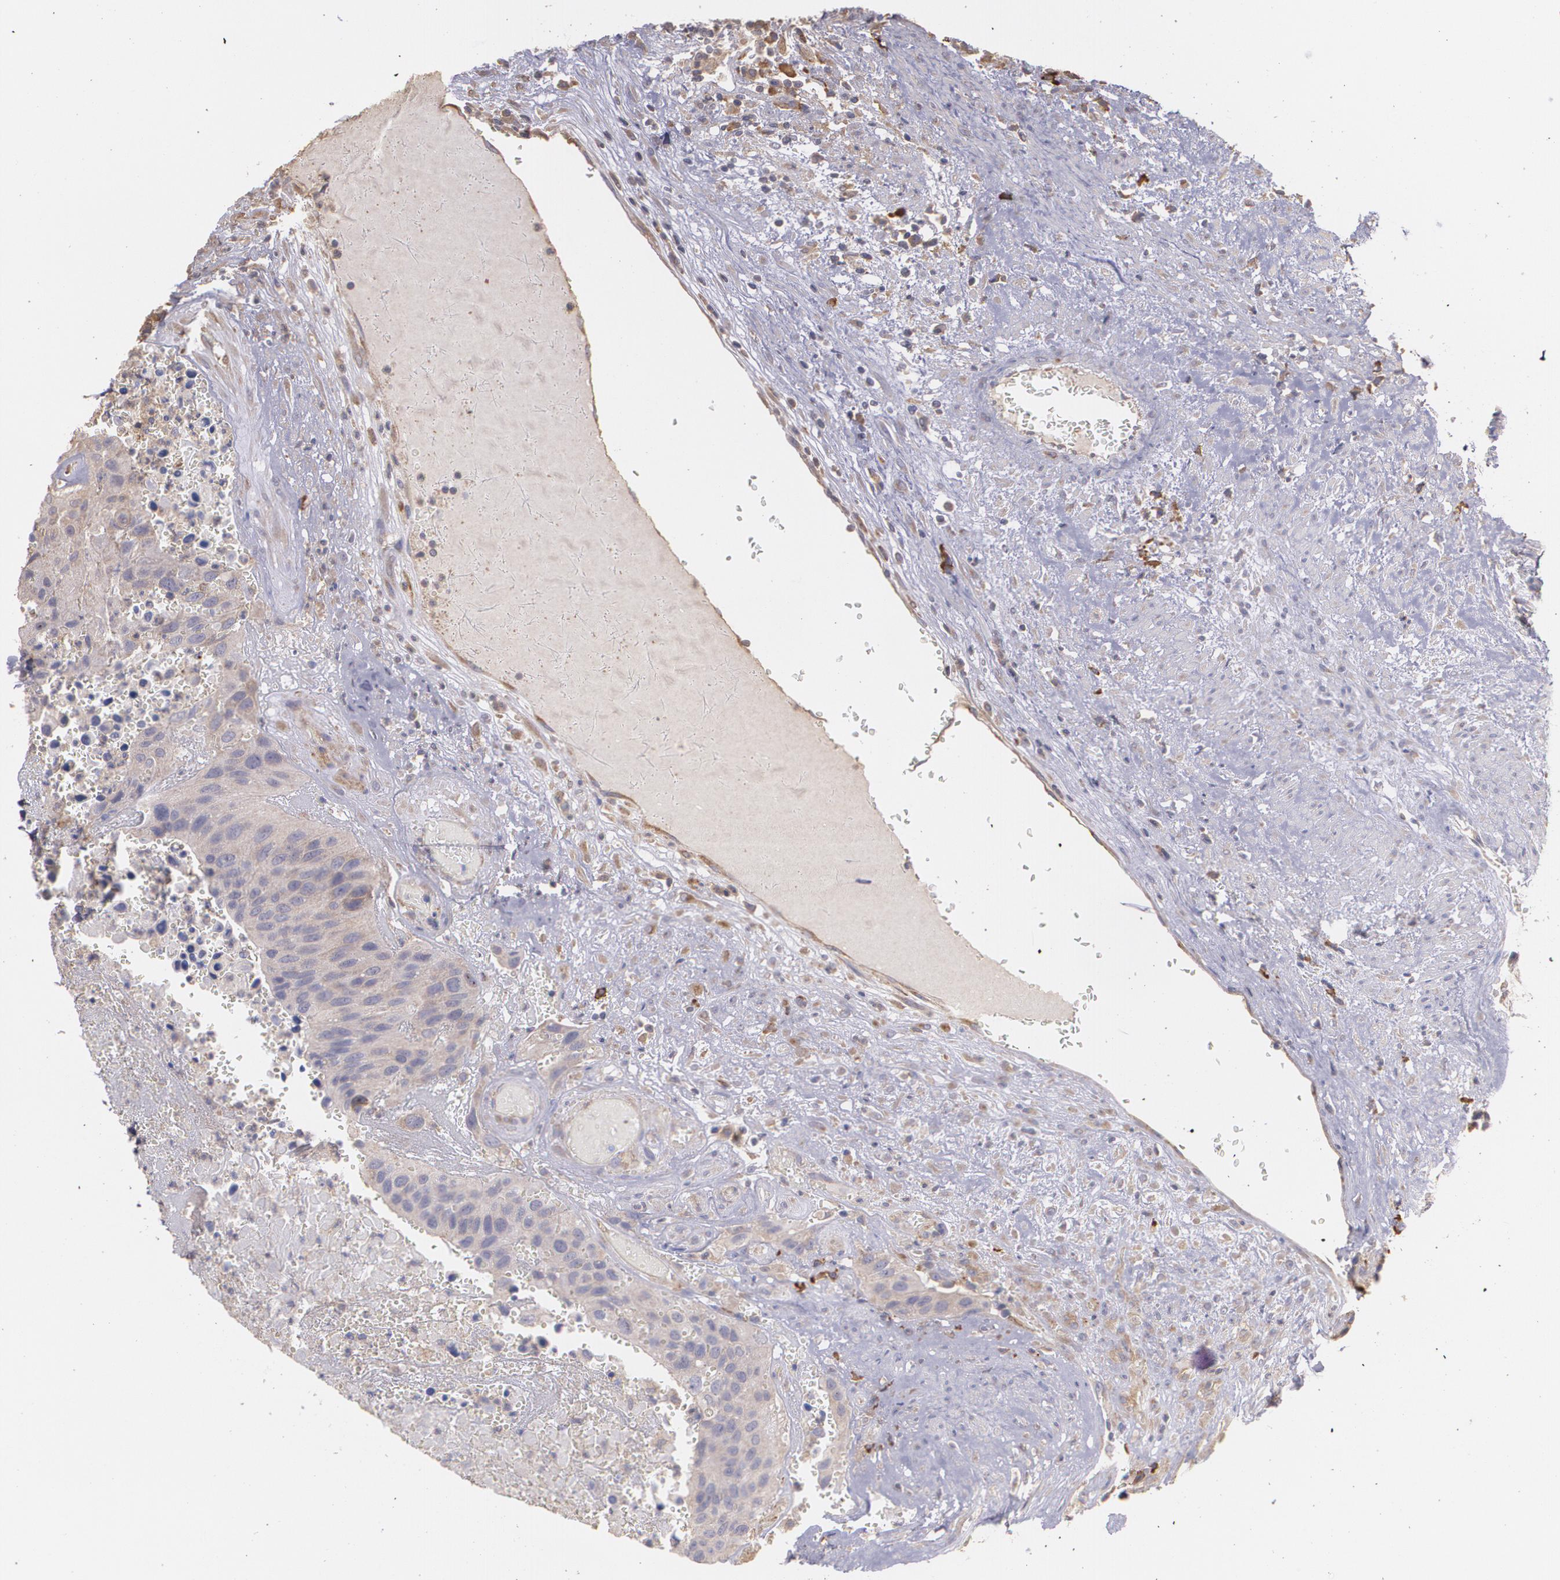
{"staining": {"intensity": "moderate", "quantity": ">75%", "location": "cytoplasmic/membranous"}, "tissue": "urothelial cancer", "cell_type": "Tumor cells", "image_type": "cancer", "snomed": [{"axis": "morphology", "description": "Urothelial carcinoma, High grade"}, {"axis": "topography", "description": "Urinary bladder"}], "caption": "Protein staining demonstrates moderate cytoplasmic/membranous positivity in about >75% of tumor cells in urothelial cancer. Nuclei are stained in blue.", "gene": "ECE1", "patient": {"sex": "male", "age": 66}}